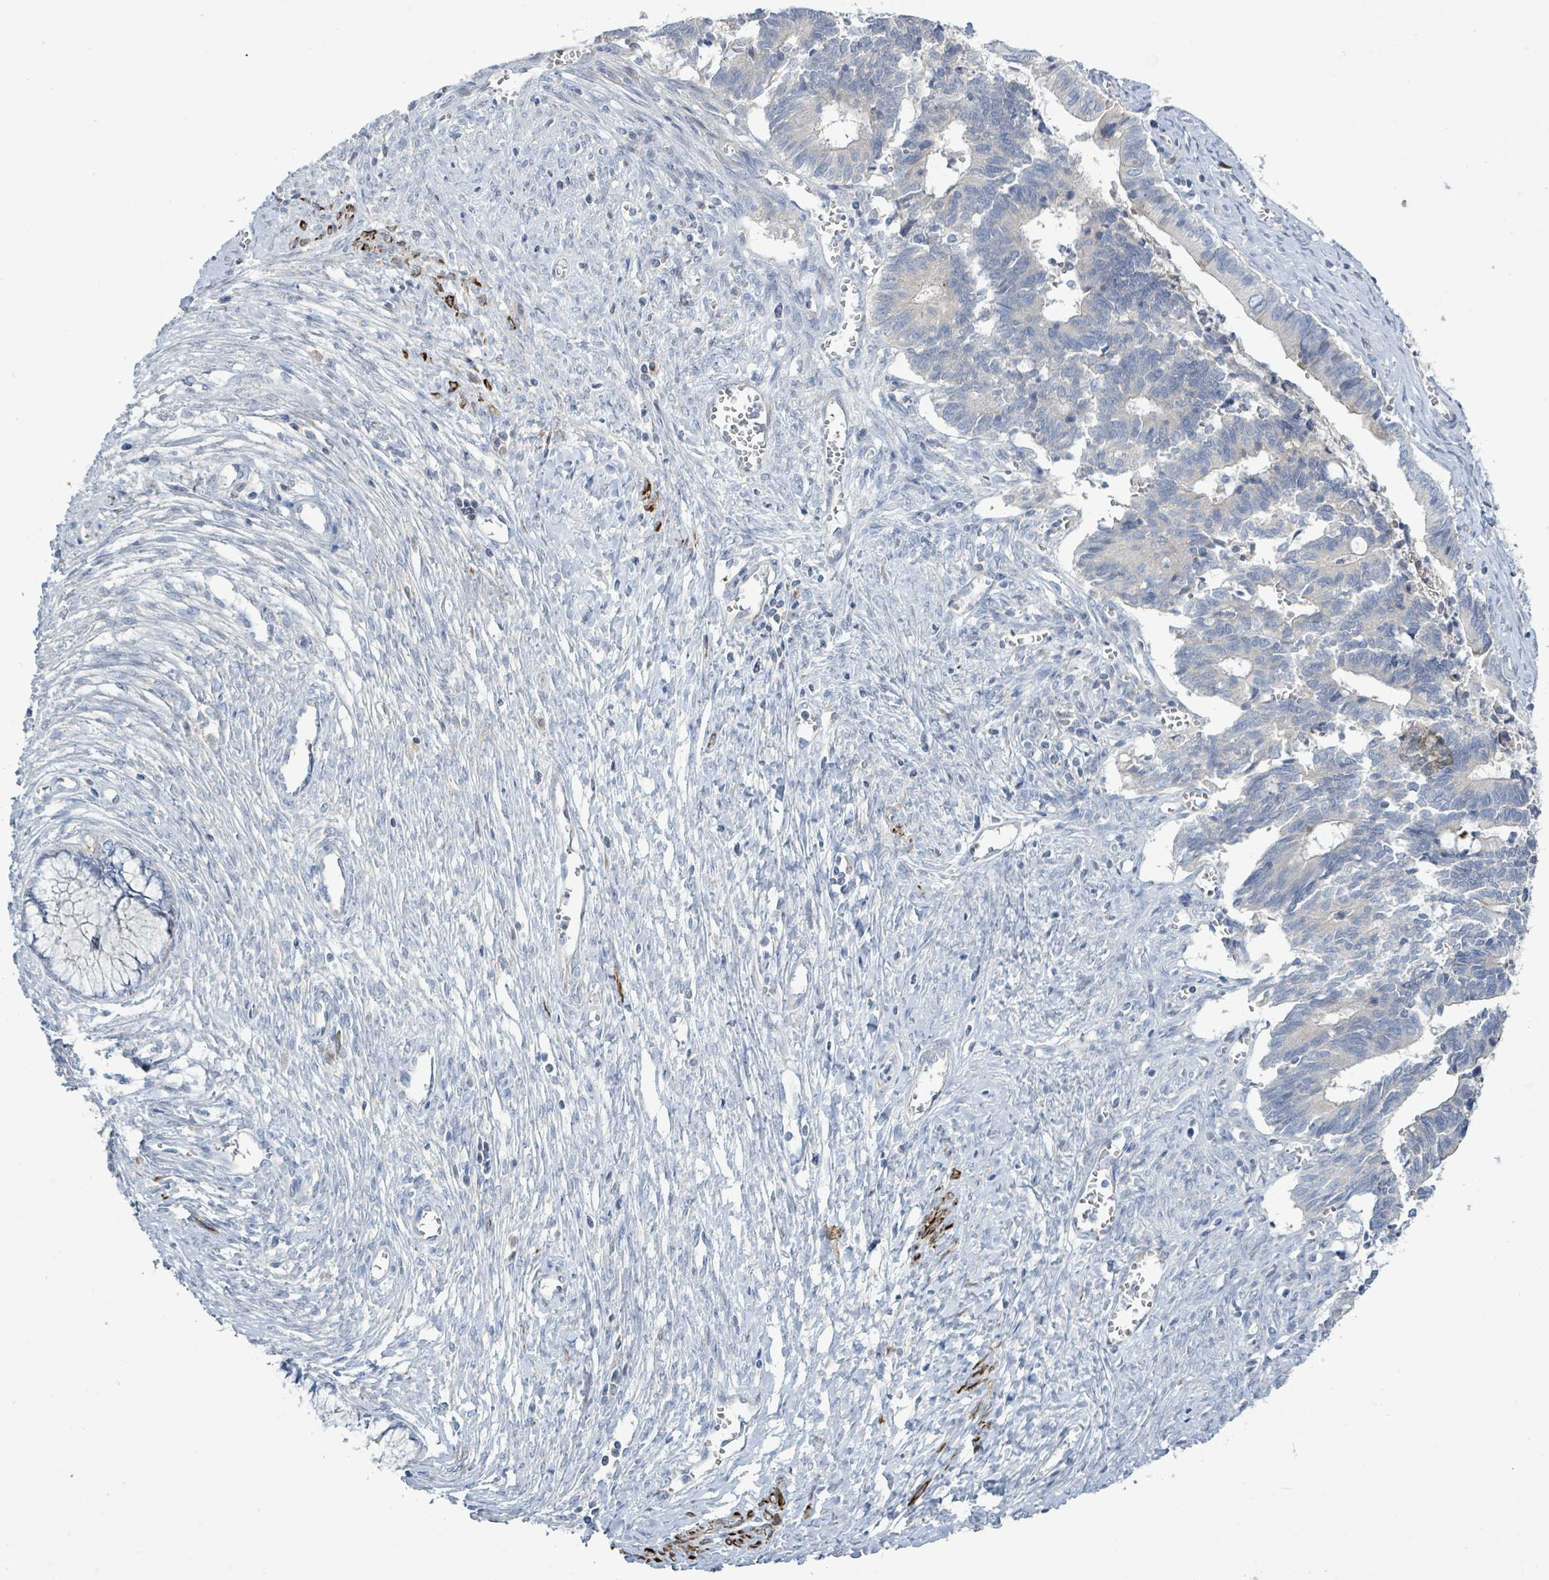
{"staining": {"intensity": "negative", "quantity": "none", "location": "none"}, "tissue": "cervical cancer", "cell_type": "Tumor cells", "image_type": "cancer", "snomed": [{"axis": "morphology", "description": "Adenocarcinoma, NOS"}, {"axis": "topography", "description": "Cervix"}], "caption": "A micrograph of human cervical adenocarcinoma is negative for staining in tumor cells.", "gene": "SIRPB1", "patient": {"sex": "female", "age": 44}}